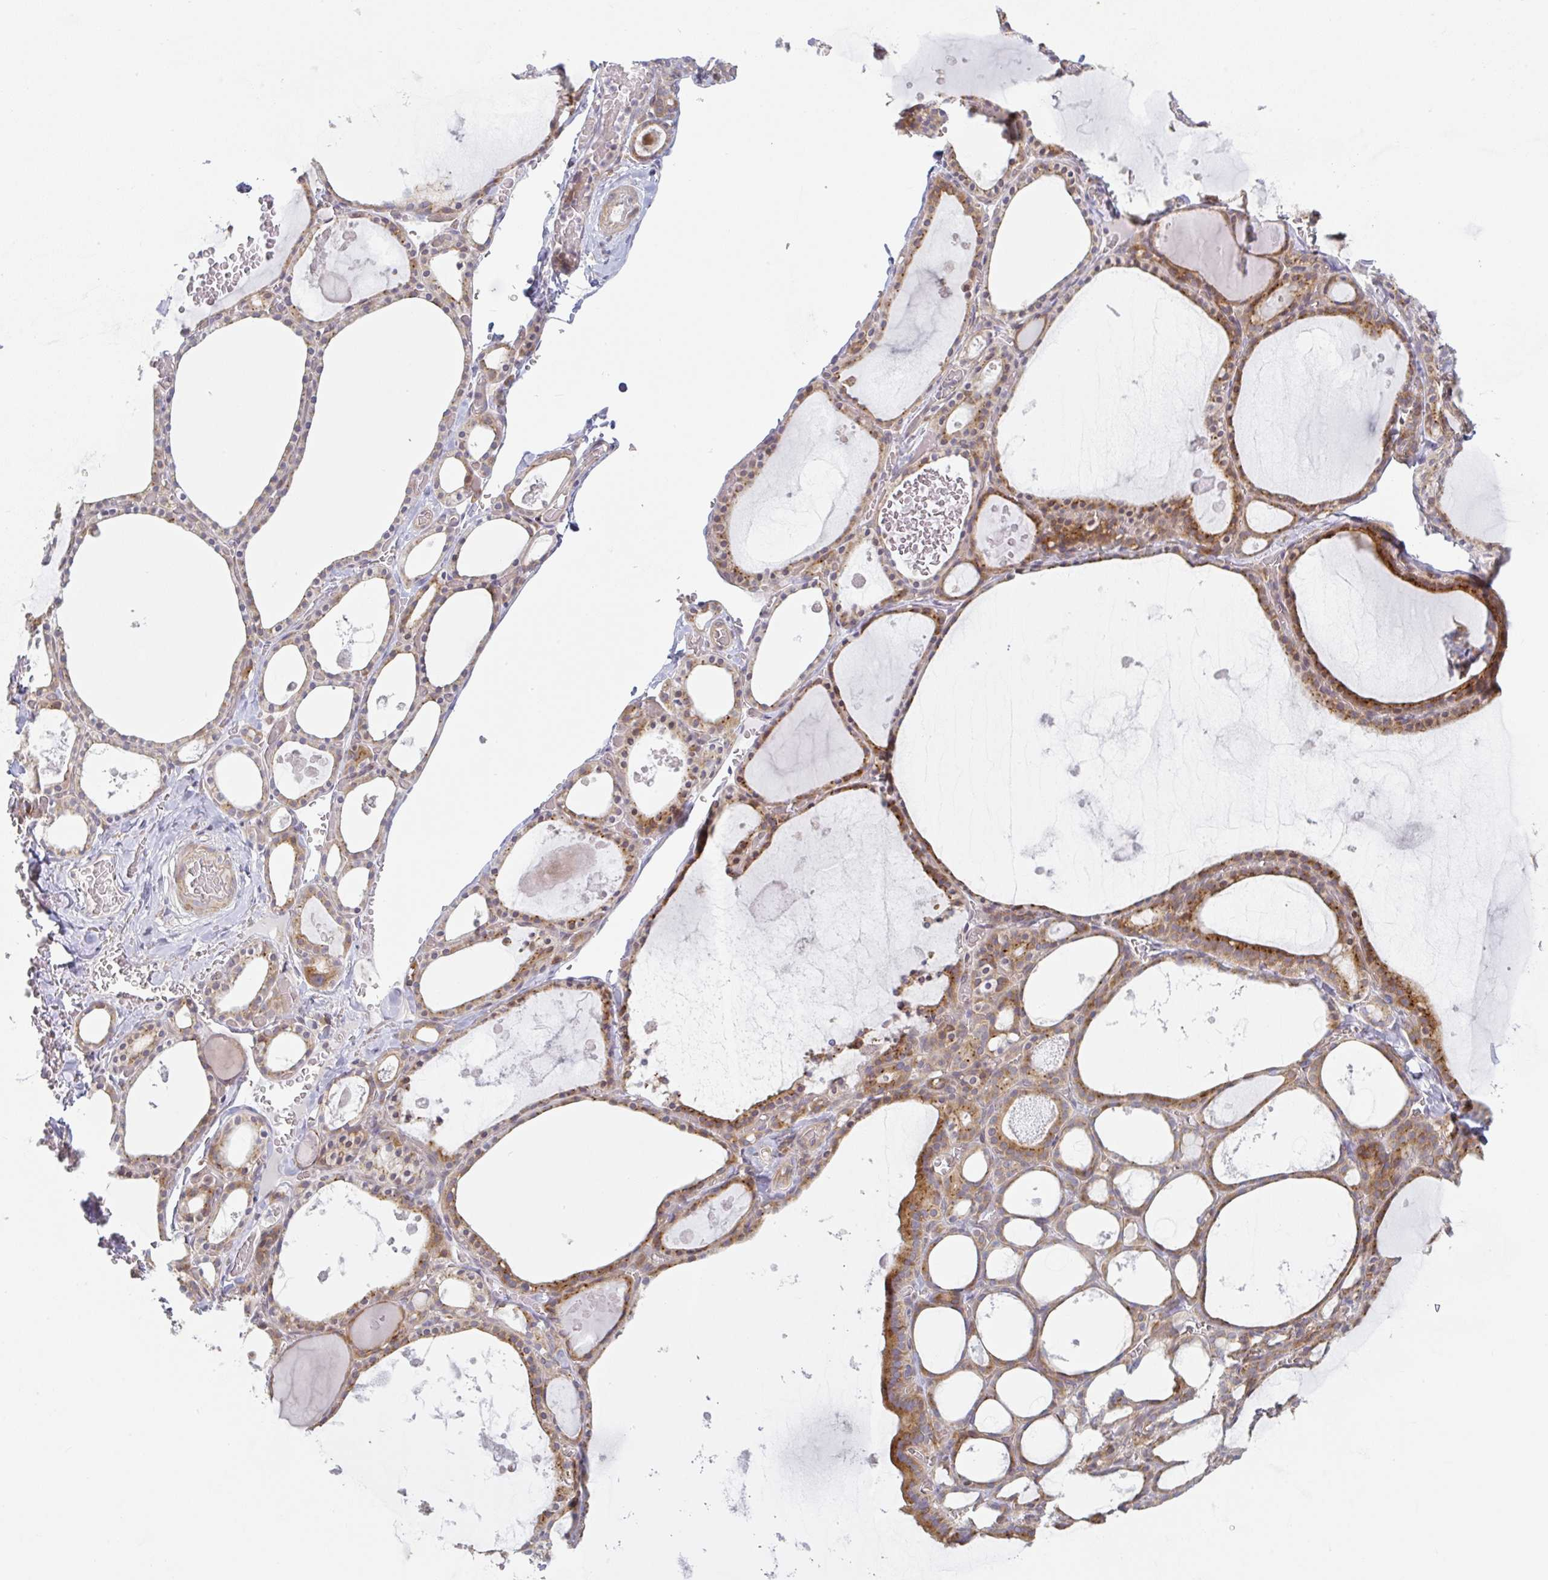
{"staining": {"intensity": "moderate", "quantity": ">75%", "location": "cytoplasmic/membranous"}, "tissue": "thyroid gland", "cell_type": "Glandular cells", "image_type": "normal", "snomed": [{"axis": "morphology", "description": "Normal tissue, NOS"}, {"axis": "topography", "description": "Thyroid gland"}], "caption": "About >75% of glandular cells in normal thyroid gland show moderate cytoplasmic/membranous protein positivity as visualized by brown immunohistochemical staining.", "gene": "MOB1A", "patient": {"sex": "male", "age": 56}}